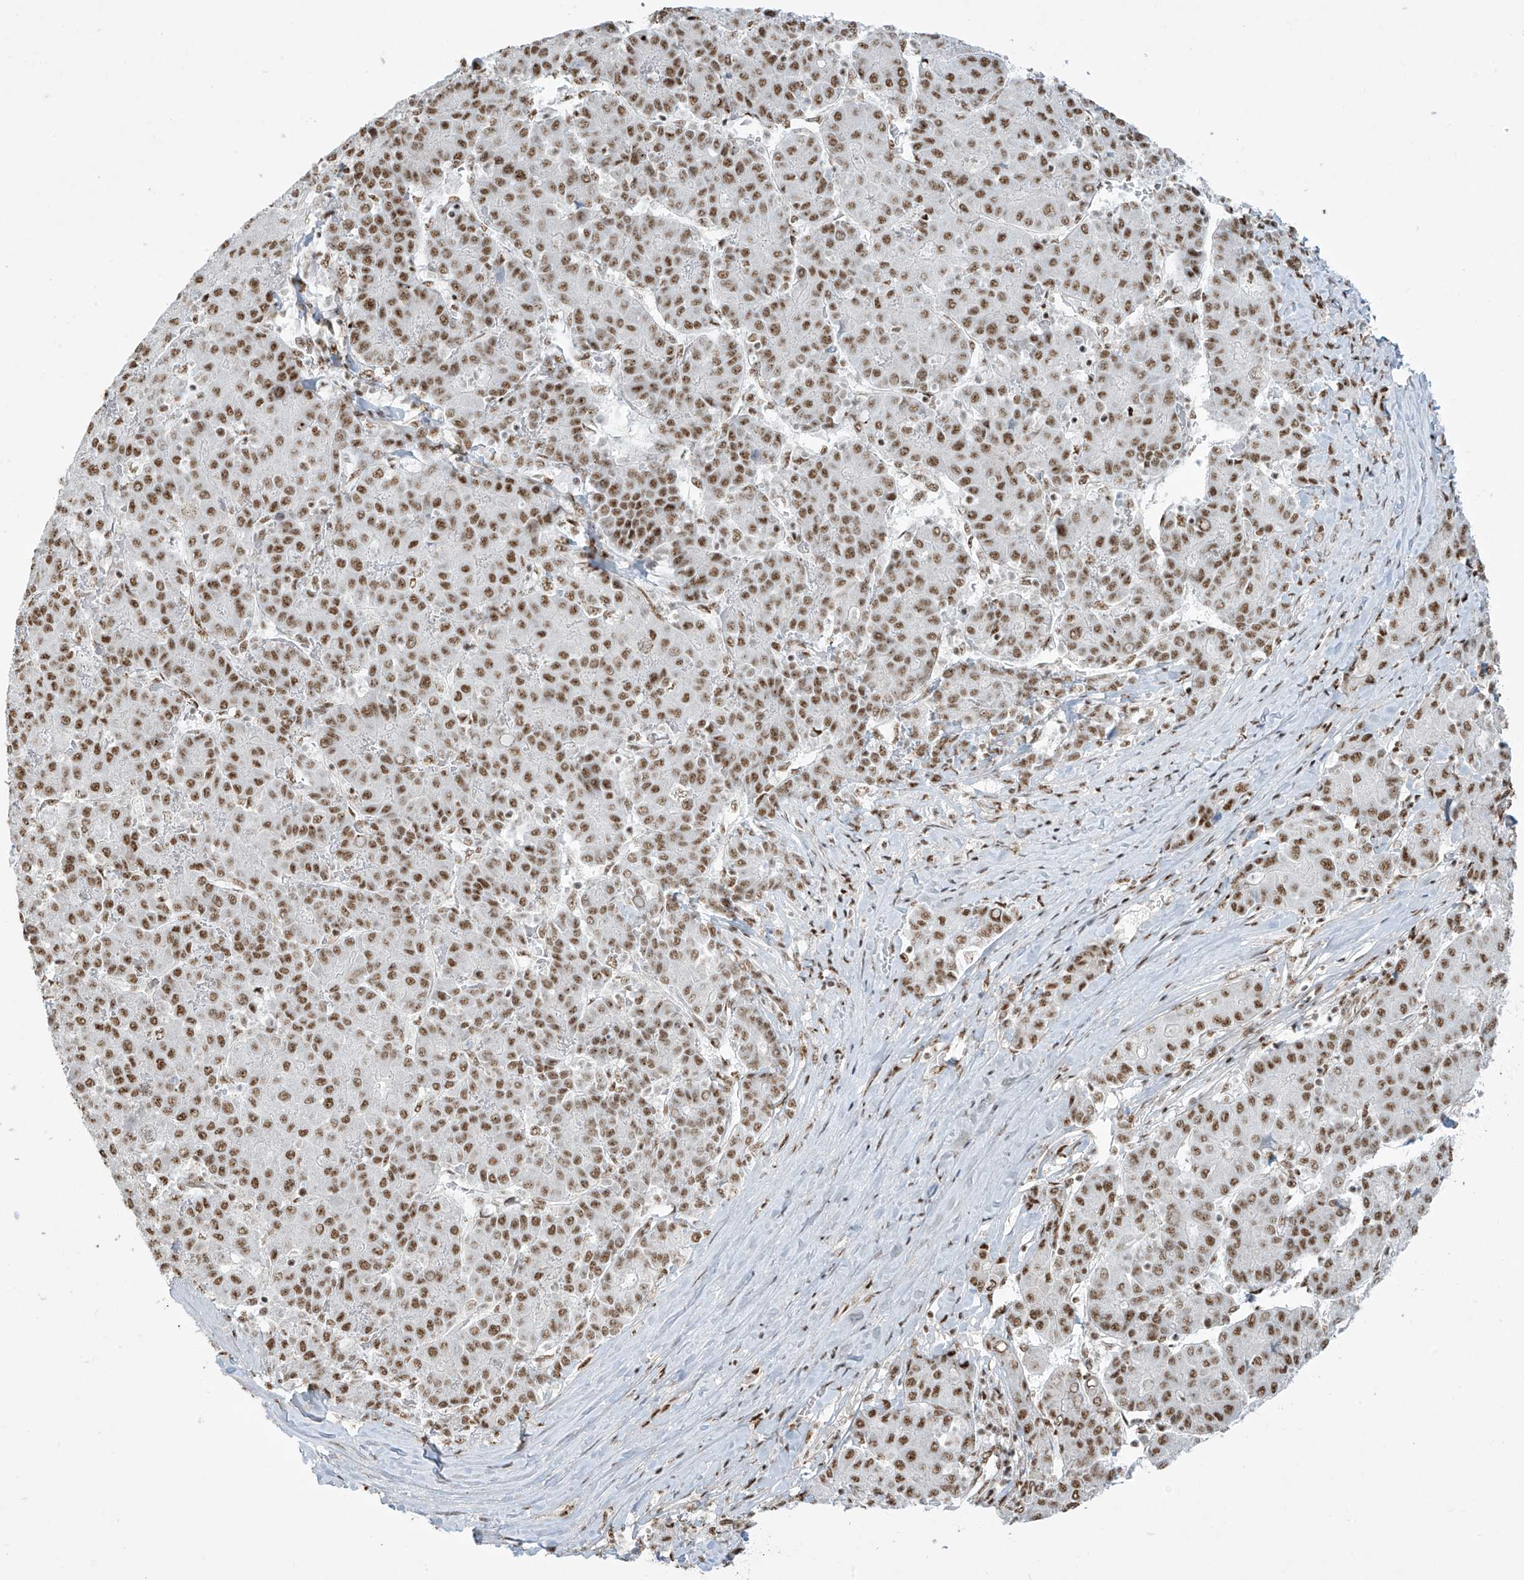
{"staining": {"intensity": "moderate", "quantity": ">75%", "location": "nuclear"}, "tissue": "liver cancer", "cell_type": "Tumor cells", "image_type": "cancer", "snomed": [{"axis": "morphology", "description": "Carcinoma, Hepatocellular, NOS"}, {"axis": "topography", "description": "Liver"}], "caption": "Protein staining displays moderate nuclear staining in about >75% of tumor cells in liver hepatocellular carcinoma.", "gene": "MS4A6A", "patient": {"sex": "male", "age": 65}}